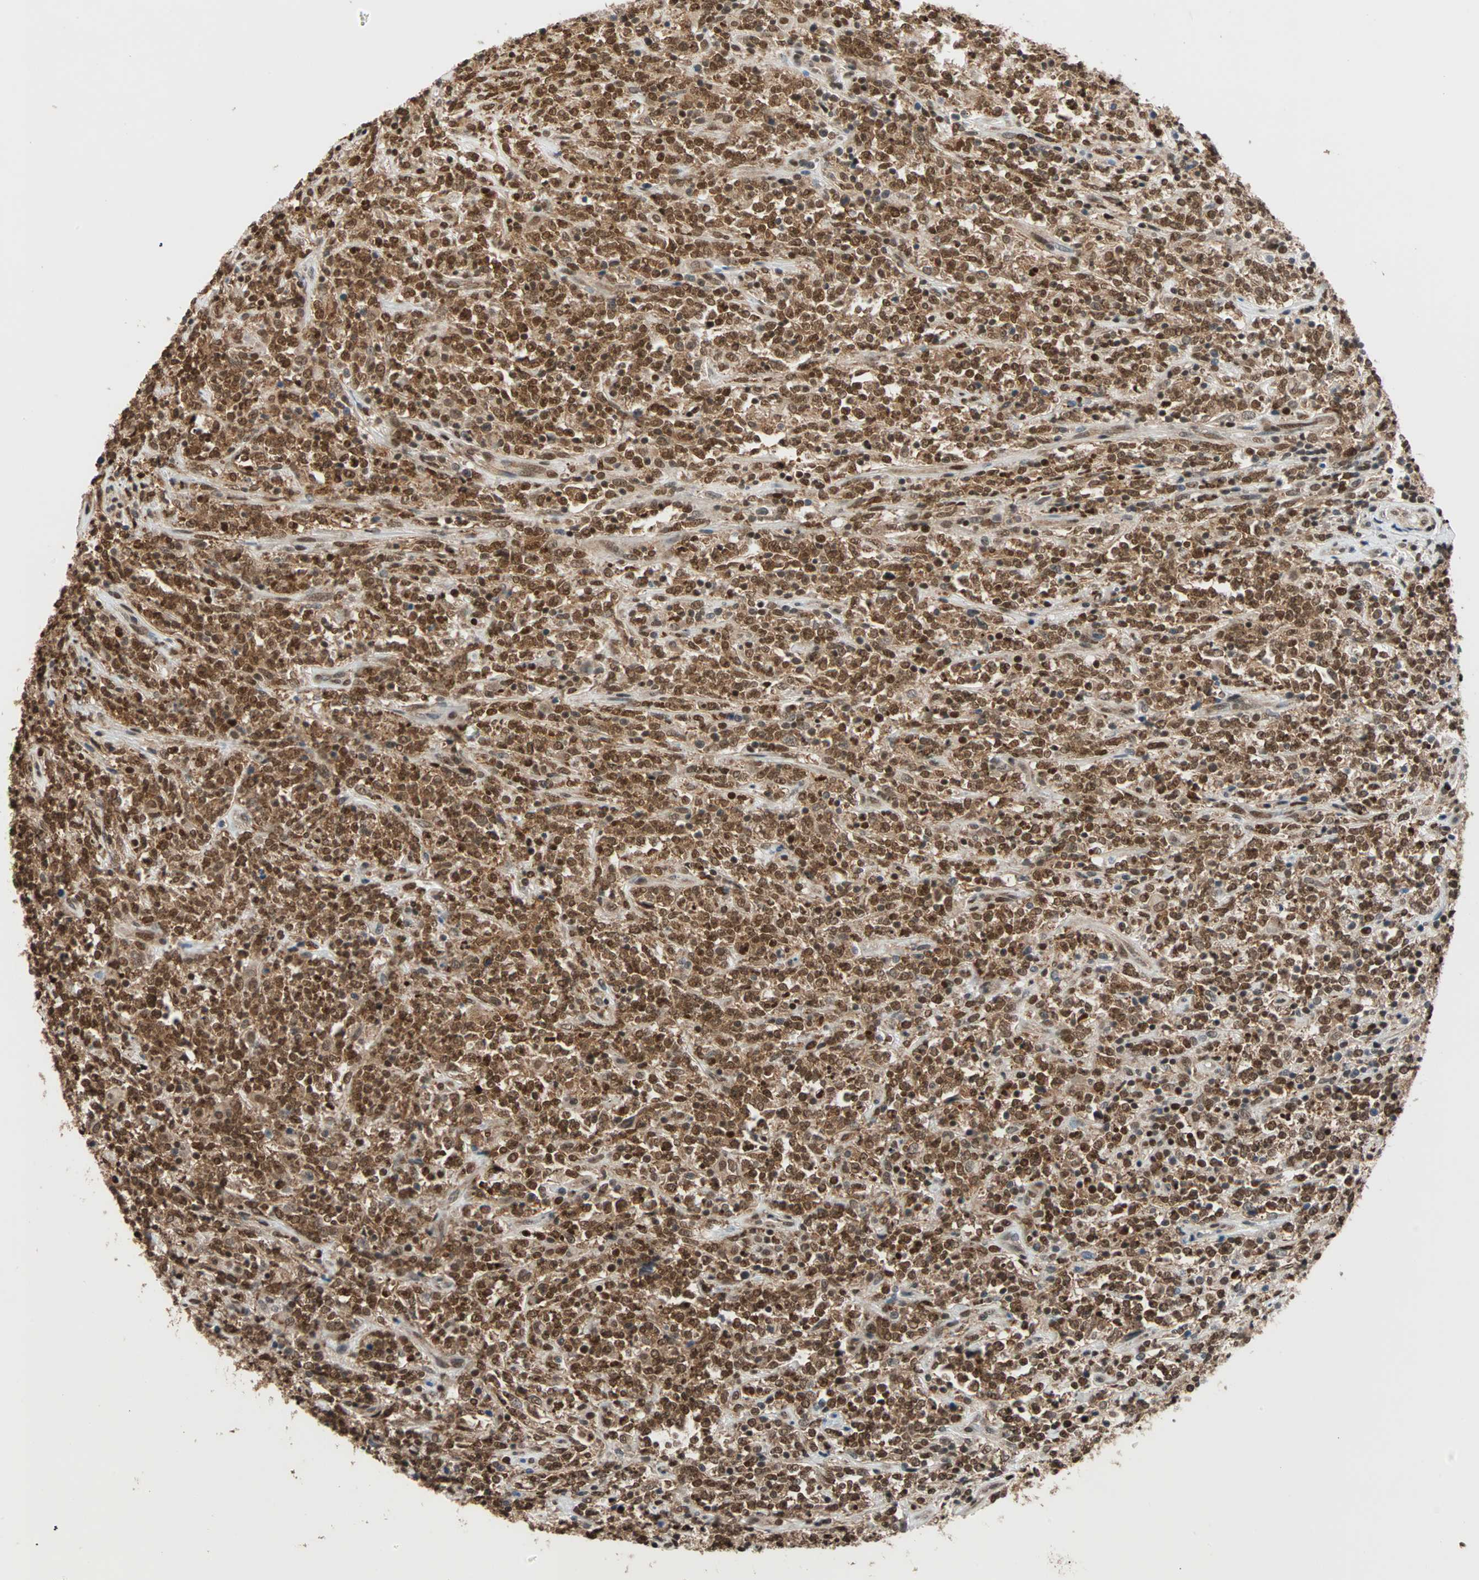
{"staining": {"intensity": "strong", "quantity": ">75%", "location": "nuclear"}, "tissue": "lymphoma", "cell_type": "Tumor cells", "image_type": "cancer", "snomed": [{"axis": "morphology", "description": "Malignant lymphoma, non-Hodgkin's type, High grade"}, {"axis": "topography", "description": "Soft tissue"}], "caption": "A high amount of strong nuclear positivity is present in about >75% of tumor cells in lymphoma tissue. (IHC, brightfield microscopy, high magnification).", "gene": "DAZAP1", "patient": {"sex": "male", "age": 18}}